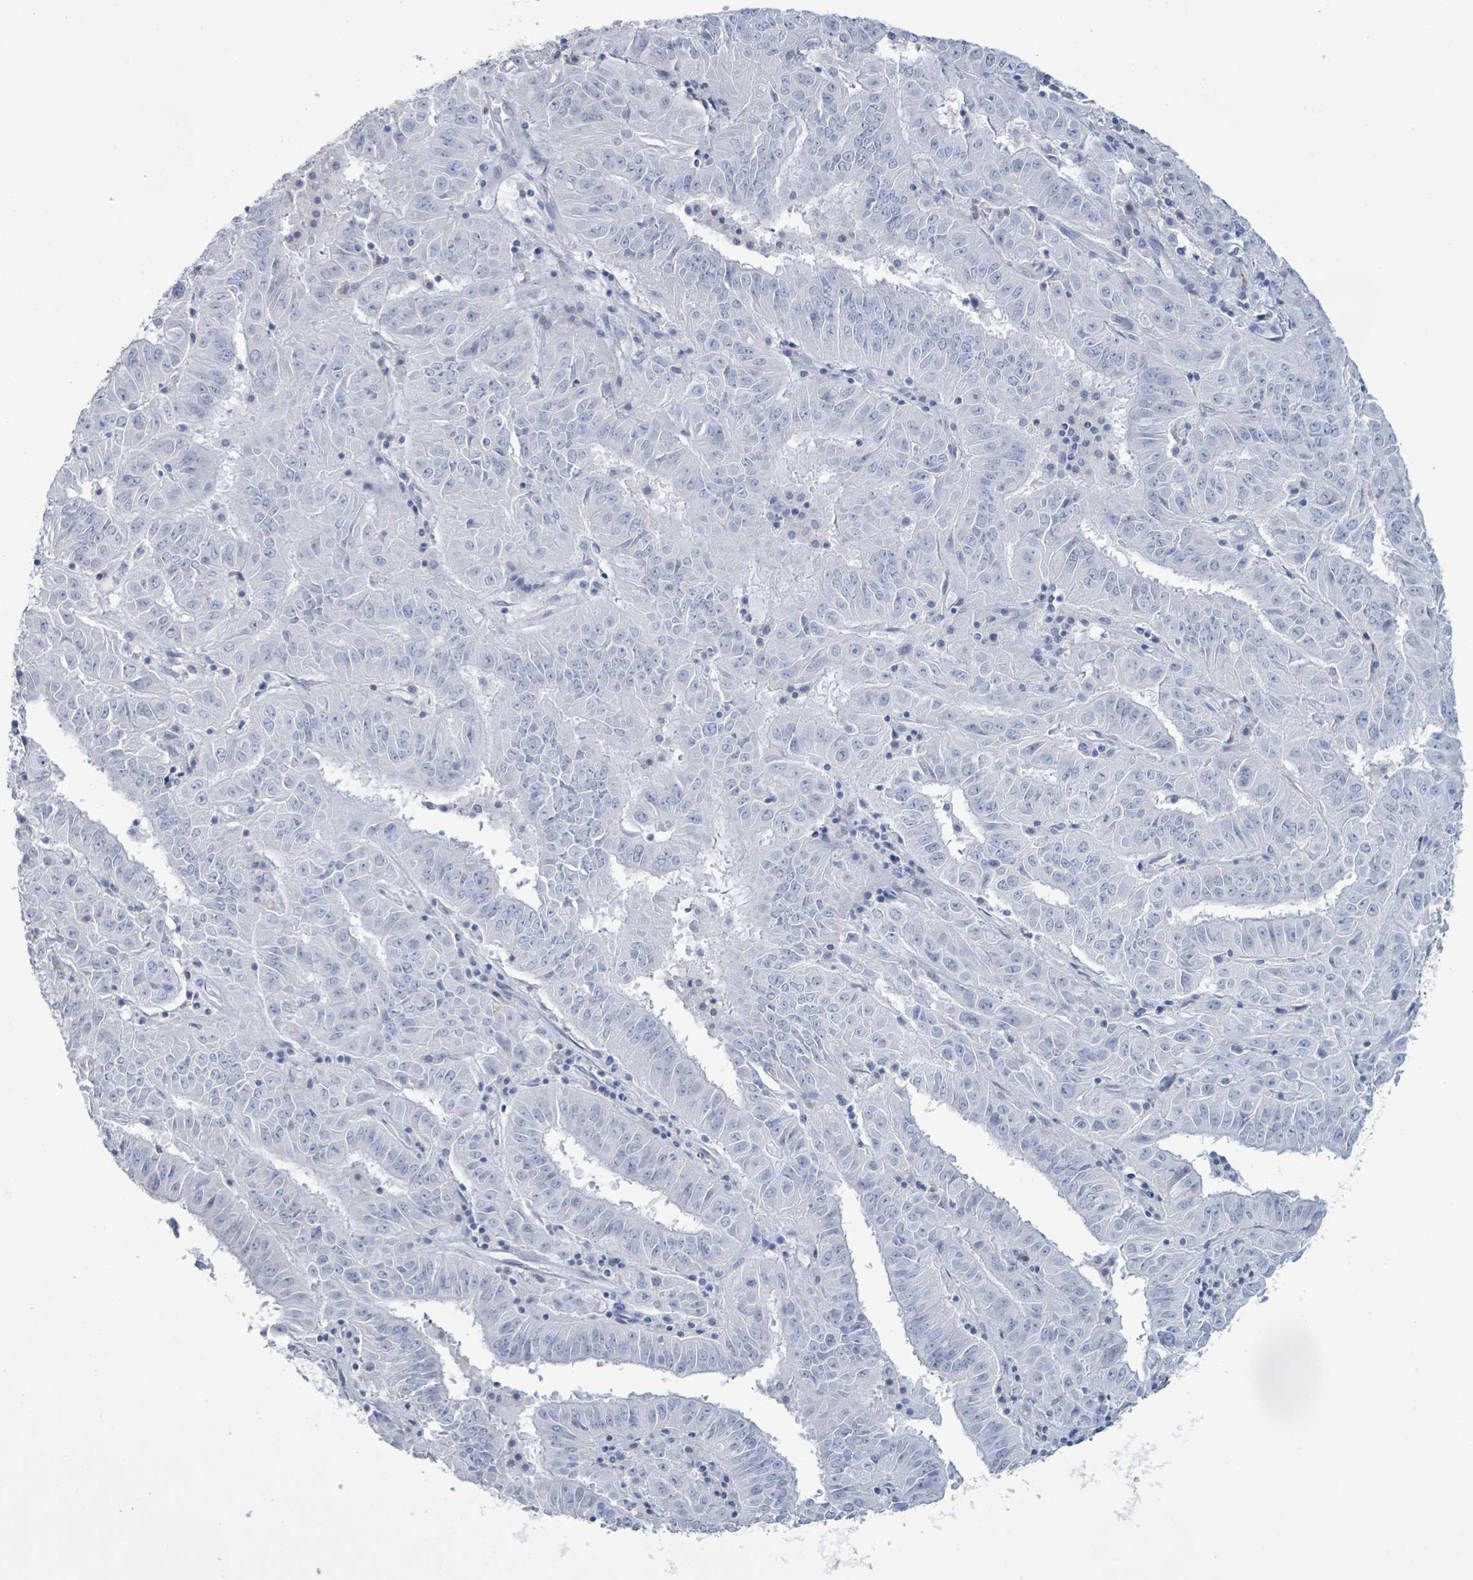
{"staining": {"intensity": "negative", "quantity": "none", "location": "none"}, "tissue": "pancreatic cancer", "cell_type": "Tumor cells", "image_type": "cancer", "snomed": [{"axis": "morphology", "description": "Adenocarcinoma, NOS"}, {"axis": "topography", "description": "Pancreas"}], "caption": "Human pancreatic adenocarcinoma stained for a protein using immunohistochemistry (IHC) displays no expression in tumor cells.", "gene": "PGA3", "patient": {"sex": "male", "age": 63}}